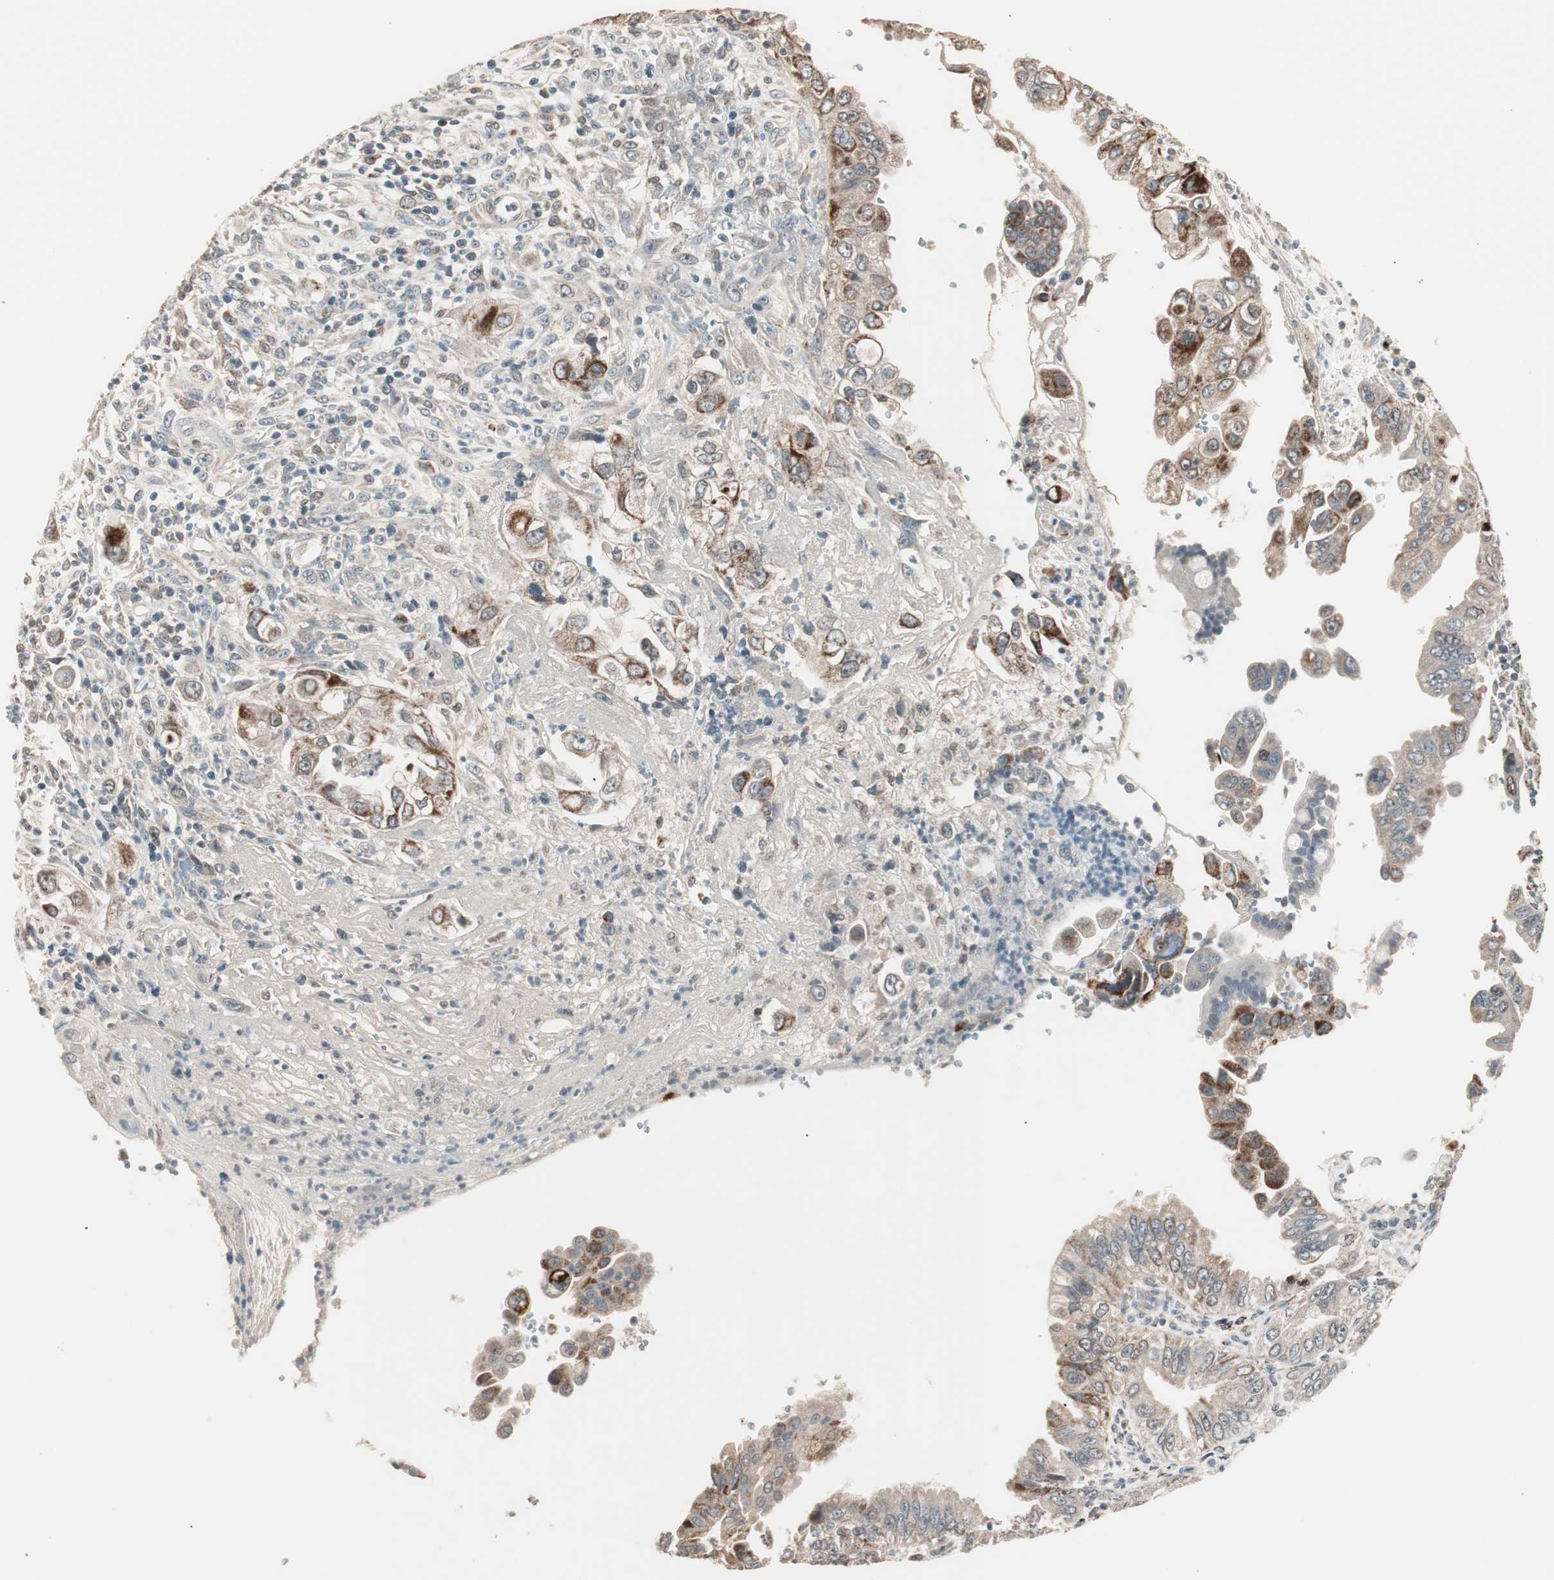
{"staining": {"intensity": "moderate", "quantity": ">75%", "location": "cytoplasmic/membranous"}, "tissue": "pancreatic cancer", "cell_type": "Tumor cells", "image_type": "cancer", "snomed": [{"axis": "morphology", "description": "Normal tissue, NOS"}, {"axis": "topography", "description": "Lymph node"}], "caption": "Approximately >75% of tumor cells in pancreatic cancer show moderate cytoplasmic/membranous protein positivity as visualized by brown immunohistochemical staining.", "gene": "NFRKB", "patient": {"sex": "male", "age": 50}}